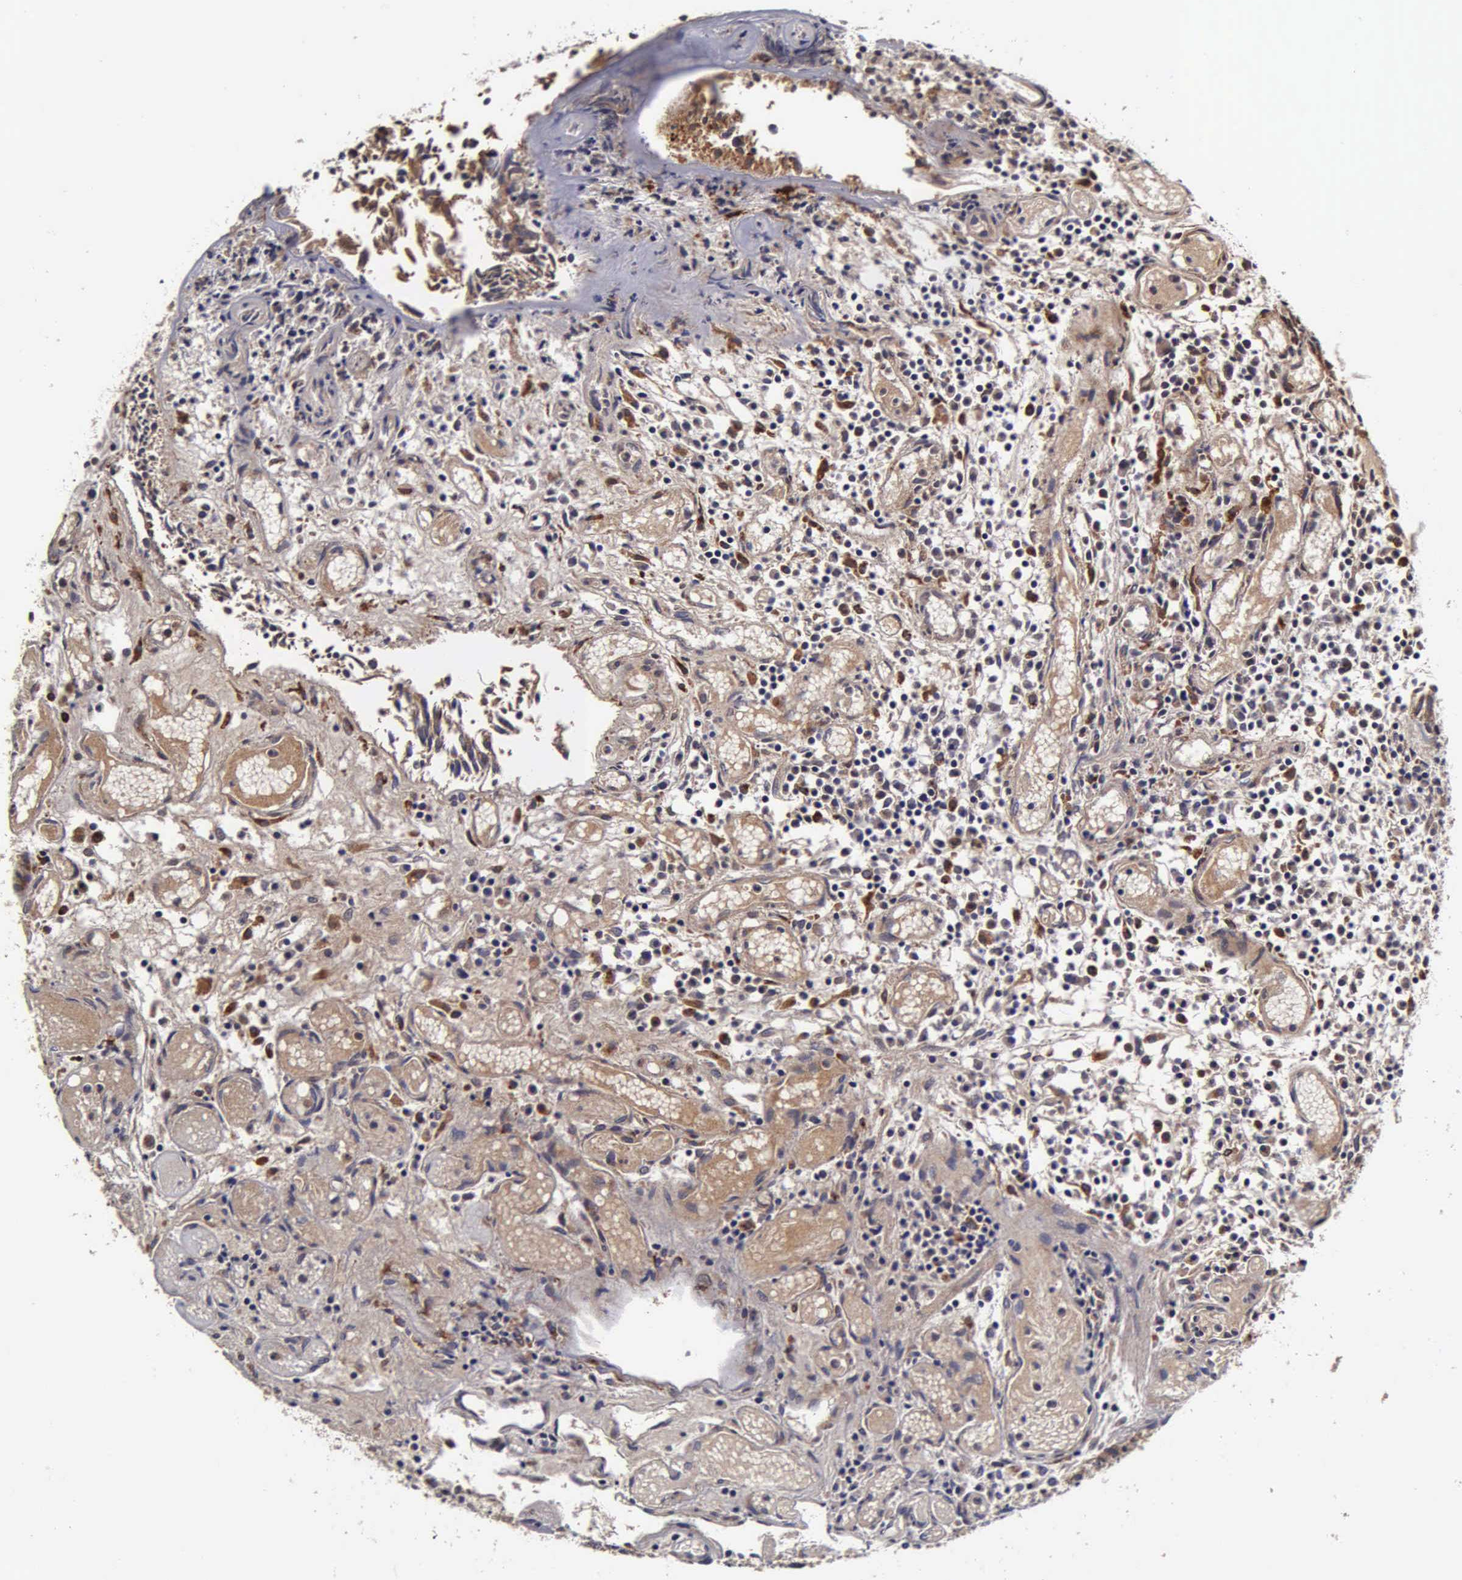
{"staining": {"intensity": "moderate", "quantity": ">75%", "location": "cytoplasmic/membranous"}, "tissue": "urothelial cancer", "cell_type": "Tumor cells", "image_type": "cancer", "snomed": [{"axis": "morphology", "description": "Urothelial carcinoma, Low grade"}, {"axis": "topography", "description": "Urinary bladder"}], "caption": "Immunohistochemical staining of urothelial cancer demonstrates moderate cytoplasmic/membranous protein staining in about >75% of tumor cells.", "gene": "CST3", "patient": {"sex": "male", "age": 85}}